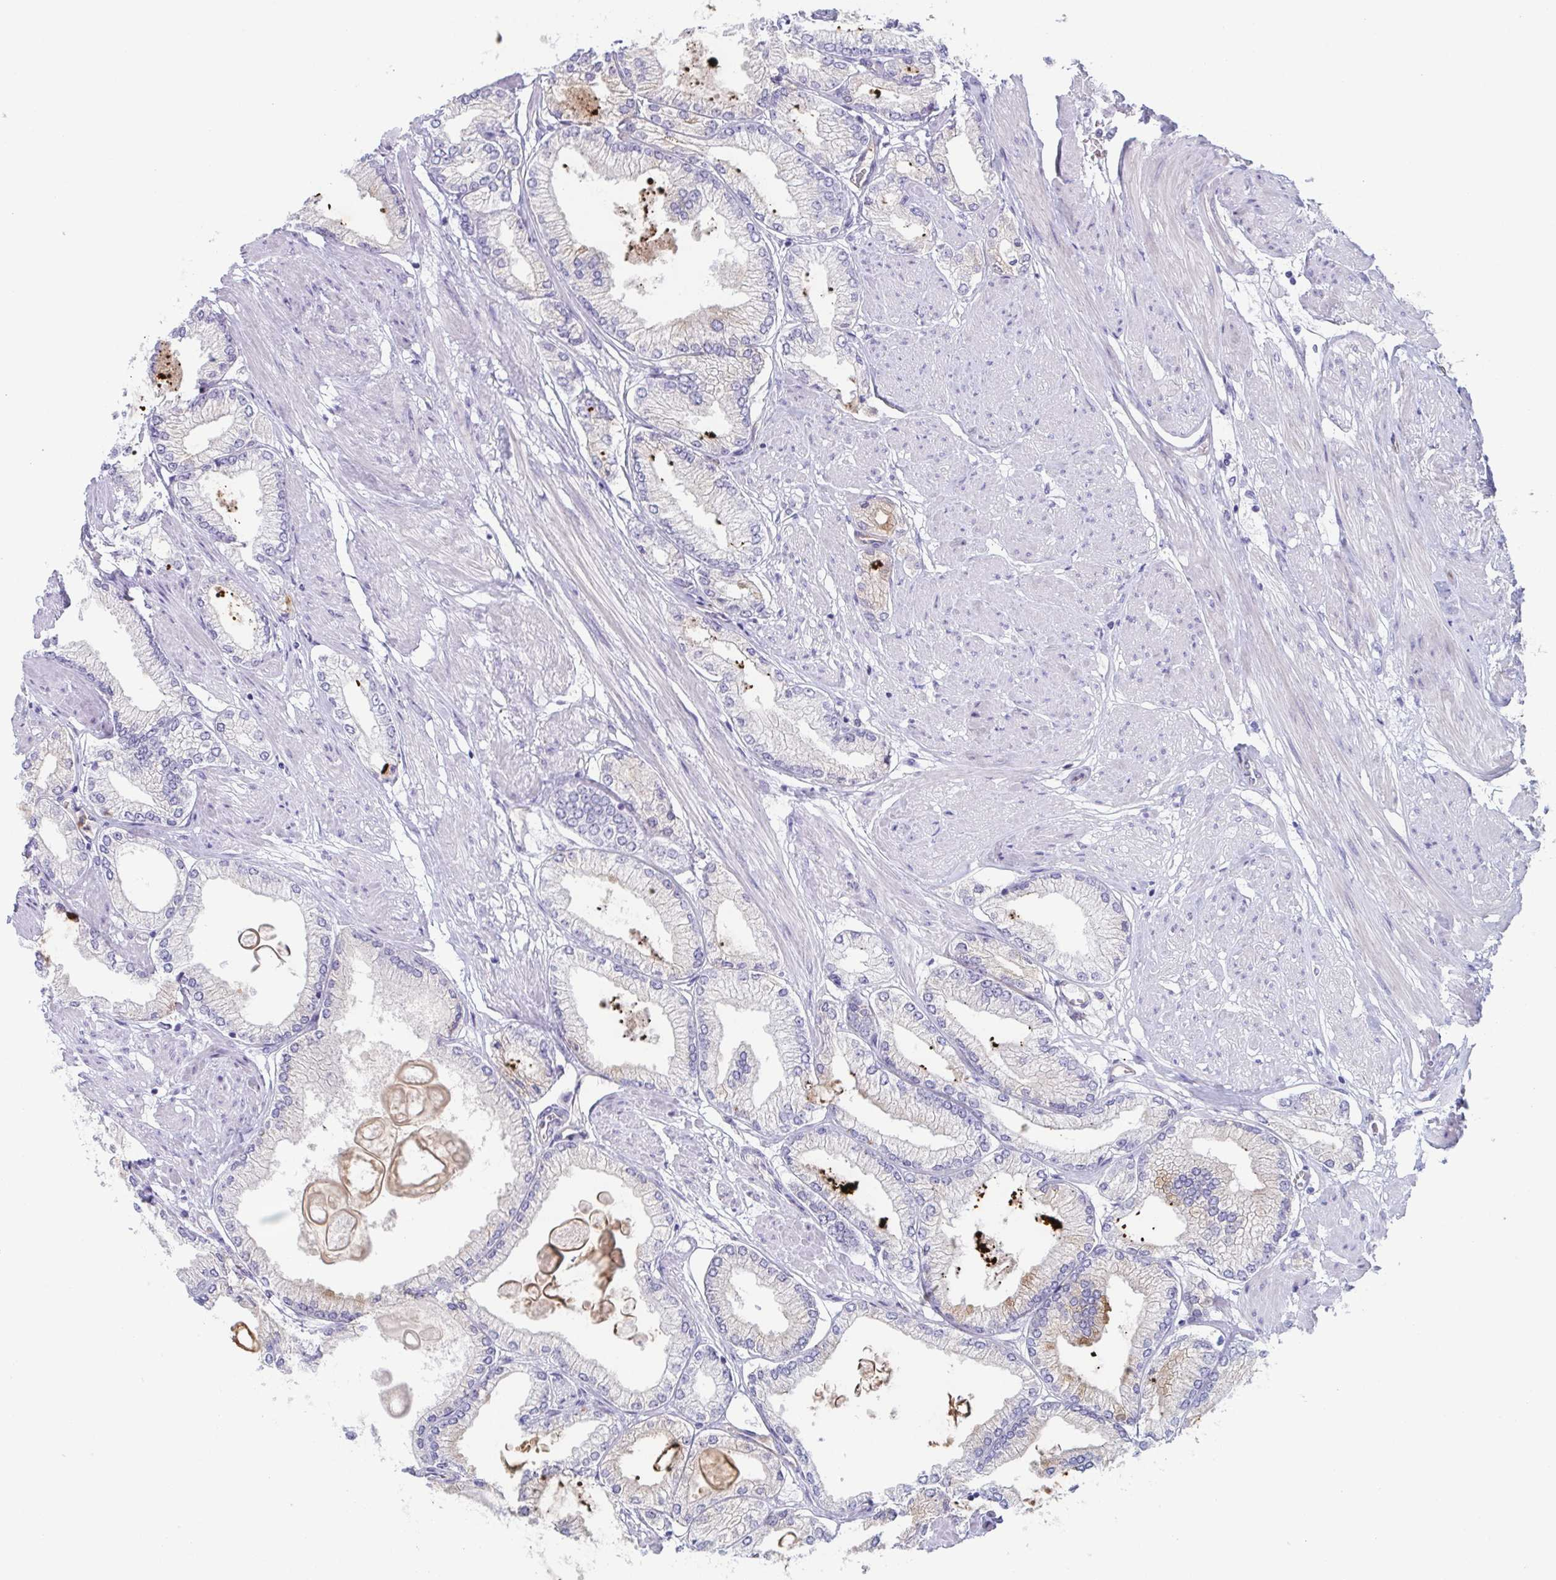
{"staining": {"intensity": "negative", "quantity": "none", "location": "none"}, "tissue": "prostate cancer", "cell_type": "Tumor cells", "image_type": "cancer", "snomed": [{"axis": "morphology", "description": "Adenocarcinoma, High grade"}, {"axis": "topography", "description": "Prostate"}], "caption": "A micrograph of human prostate high-grade adenocarcinoma is negative for staining in tumor cells. (Stains: DAB immunohistochemistry (IHC) with hematoxylin counter stain, Microscopy: brightfield microscopy at high magnification).", "gene": "LYRM2", "patient": {"sex": "male", "age": 68}}